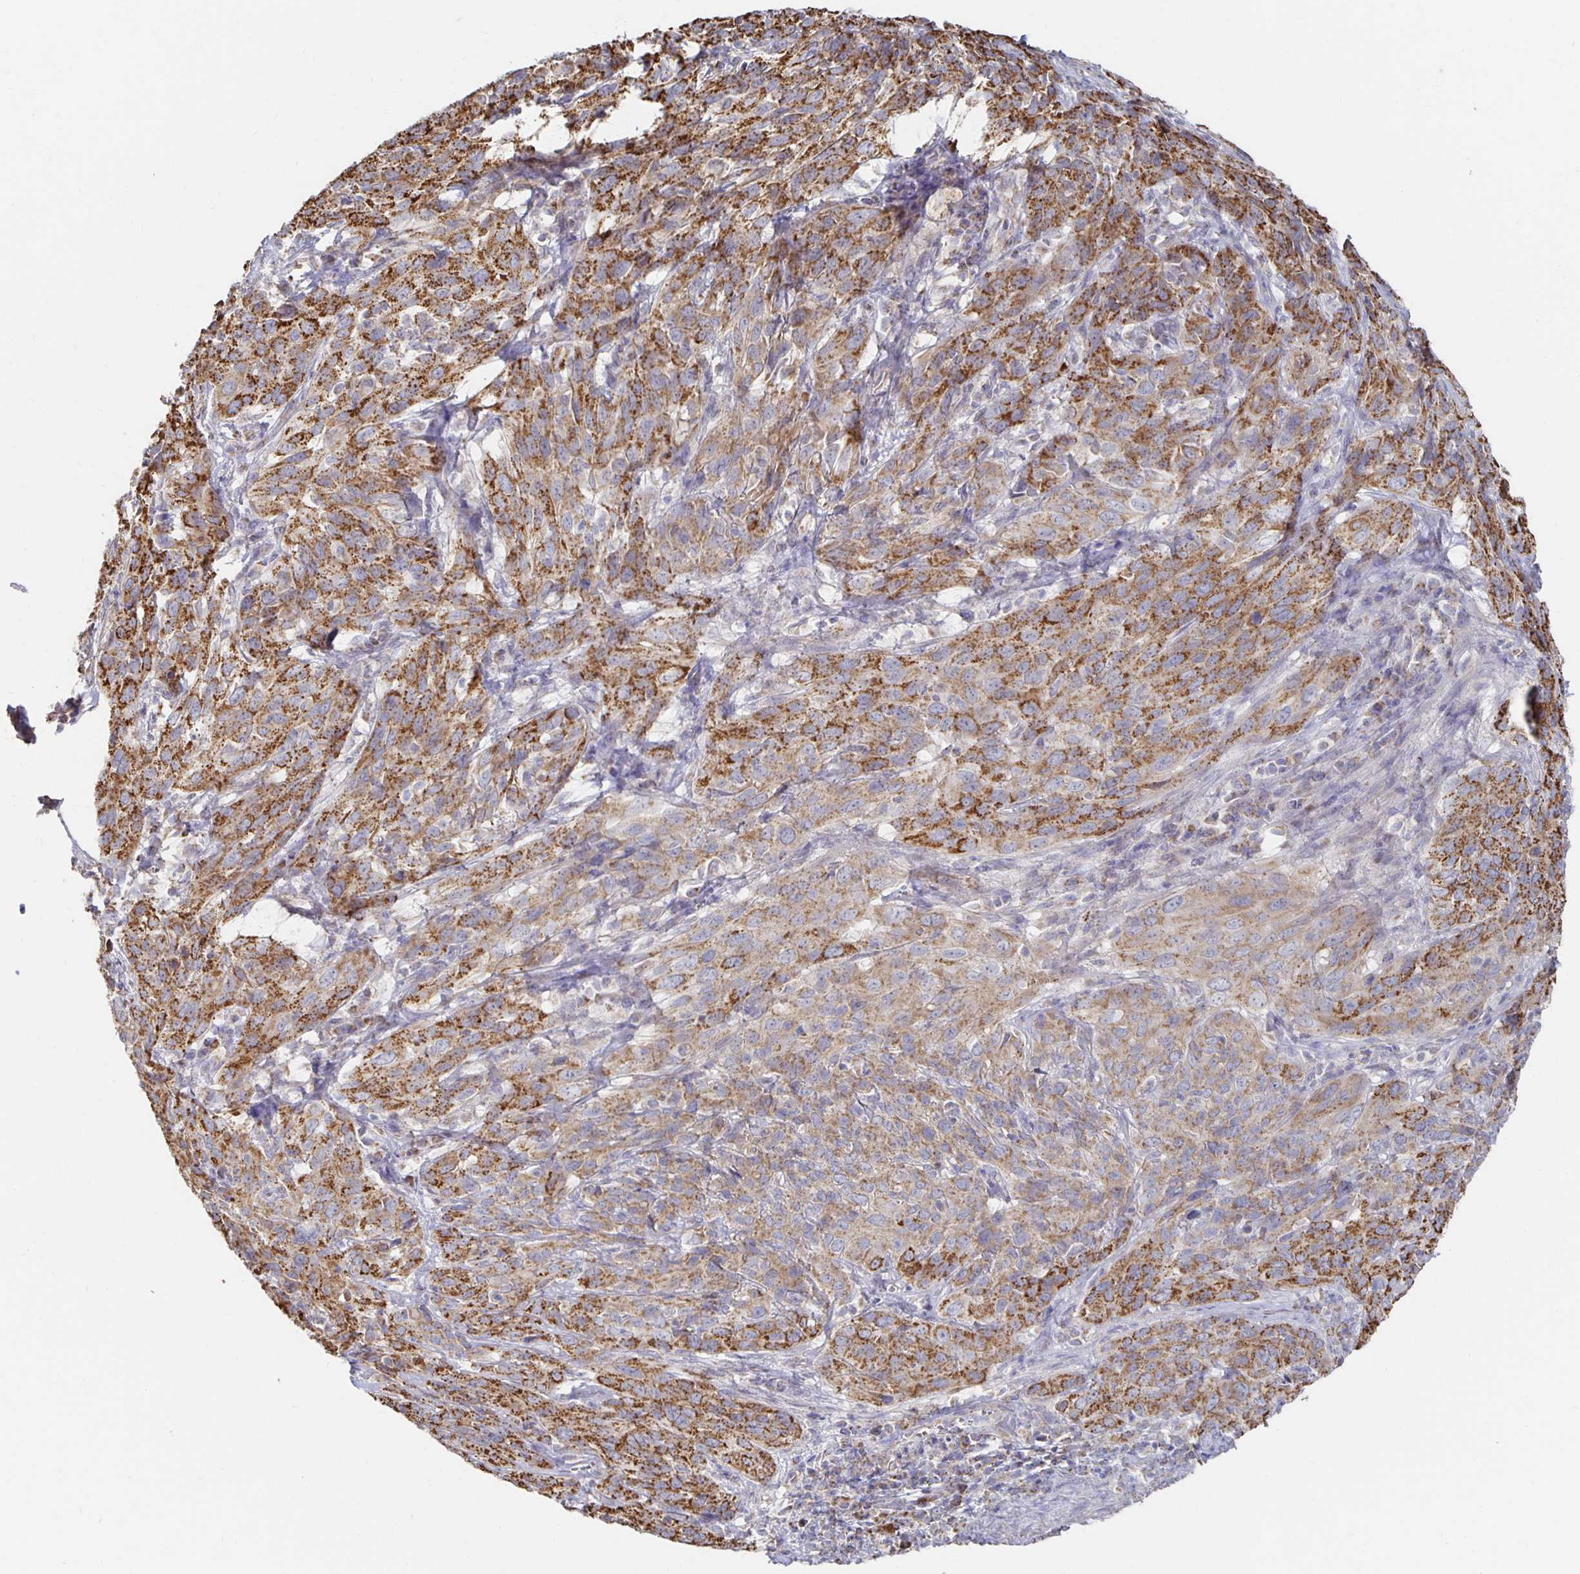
{"staining": {"intensity": "moderate", "quantity": ">75%", "location": "cytoplasmic/membranous"}, "tissue": "cervical cancer", "cell_type": "Tumor cells", "image_type": "cancer", "snomed": [{"axis": "morphology", "description": "Squamous cell carcinoma, NOS"}, {"axis": "topography", "description": "Cervix"}], "caption": "Brown immunohistochemical staining in human cervical cancer (squamous cell carcinoma) shows moderate cytoplasmic/membranous expression in about >75% of tumor cells.", "gene": "NKX2-8", "patient": {"sex": "female", "age": 51}}